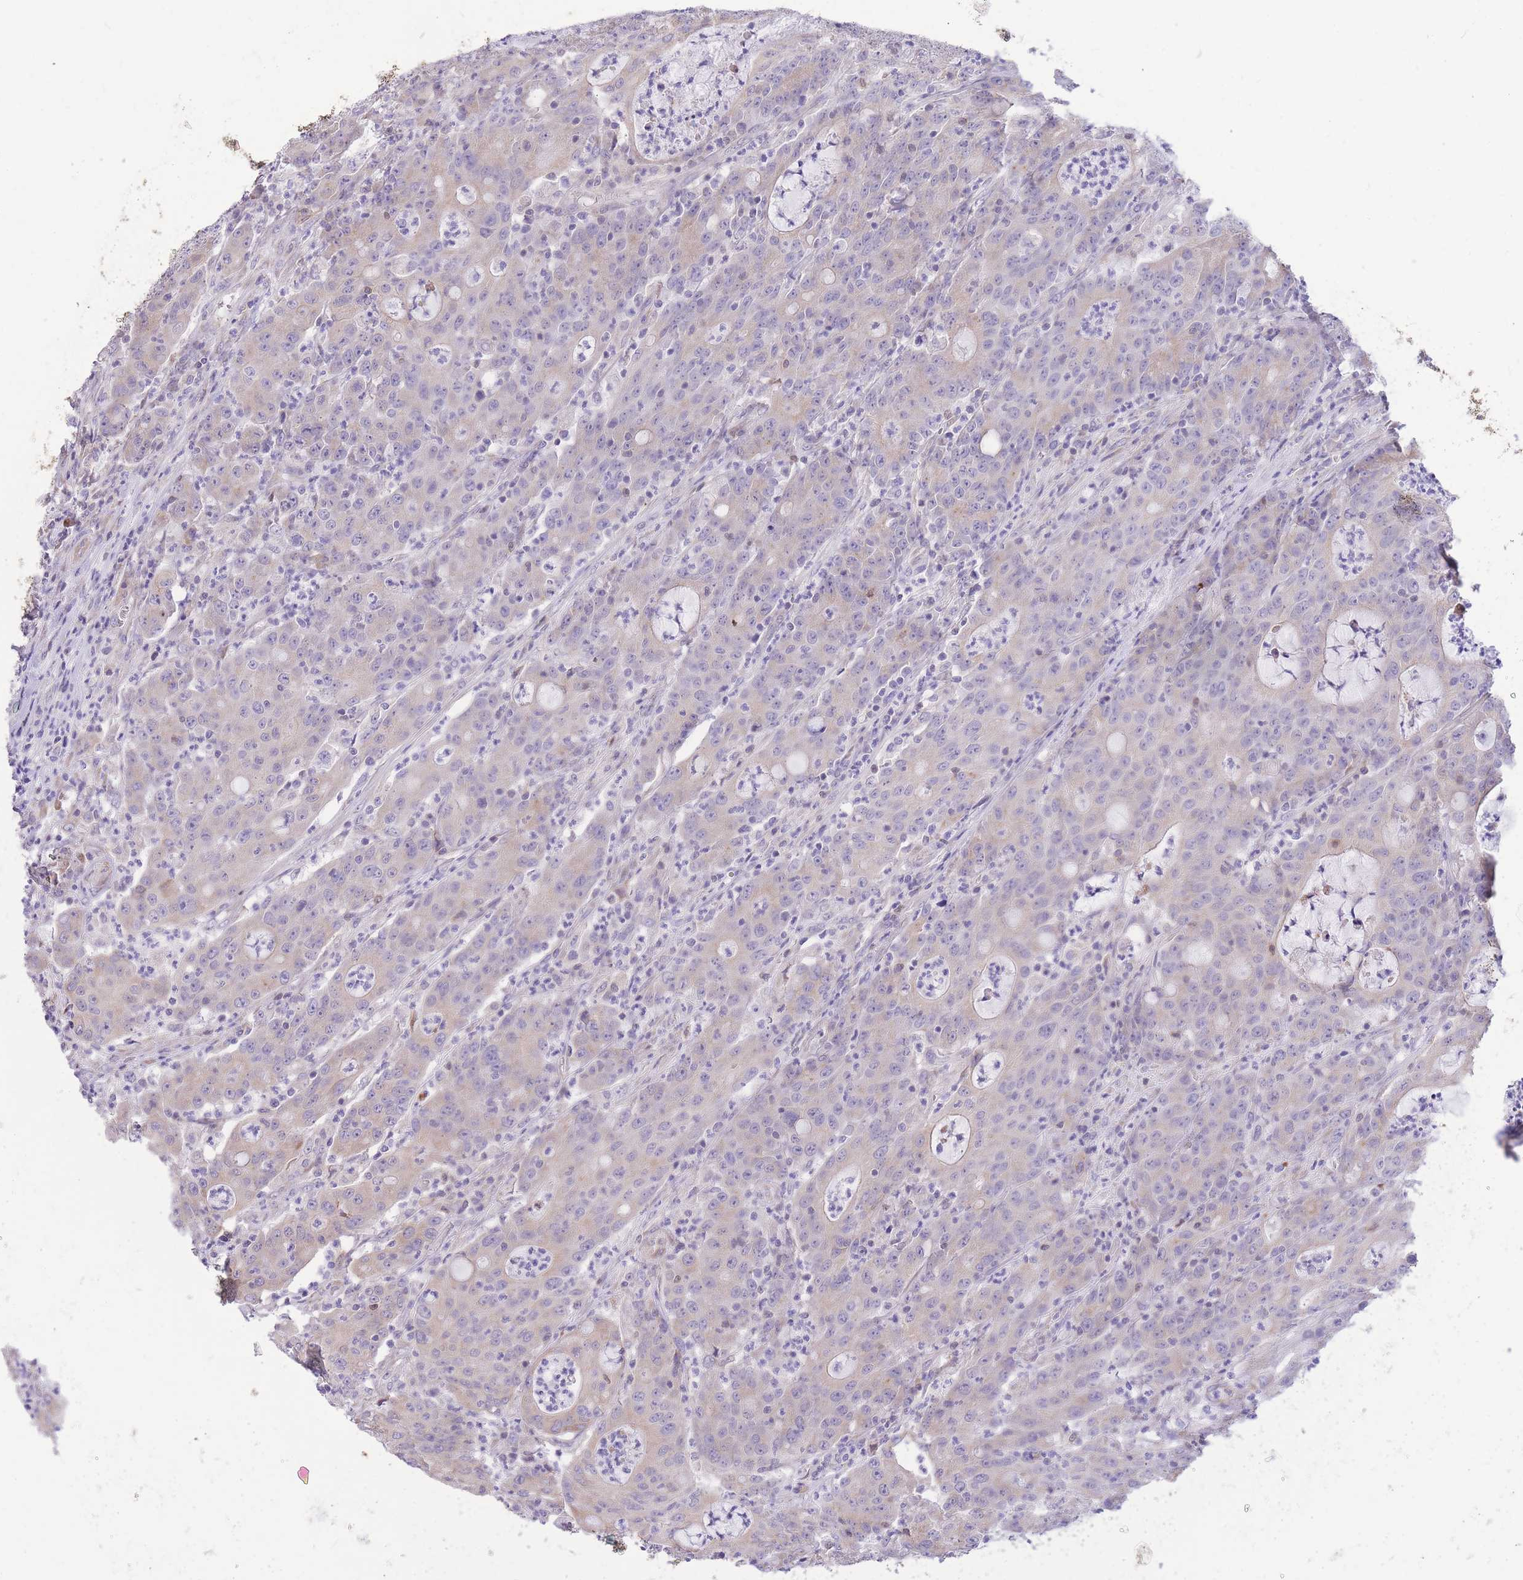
{"staining": {"intensity": "negative", "quantity": "none", "location": "none"}, "tissue": "colorectal cancer", "cell_type": "Tumor cells", "image_type": "cancer", "snomed": [{"axis": "morphology", "description": "Adenocarcinoma, NOS"}, {"axis": "topography", "description": "Colon"}], "caption": "Tumor cells show no significant protein expression in adenocarcinoma (colorectal). (DAB (3,3'-diaminobenzidine) immunohistochemistry (IHC), high magnification).", "gene": "TOPAZ1", "patient": {"sex": "male", "age": 83}}